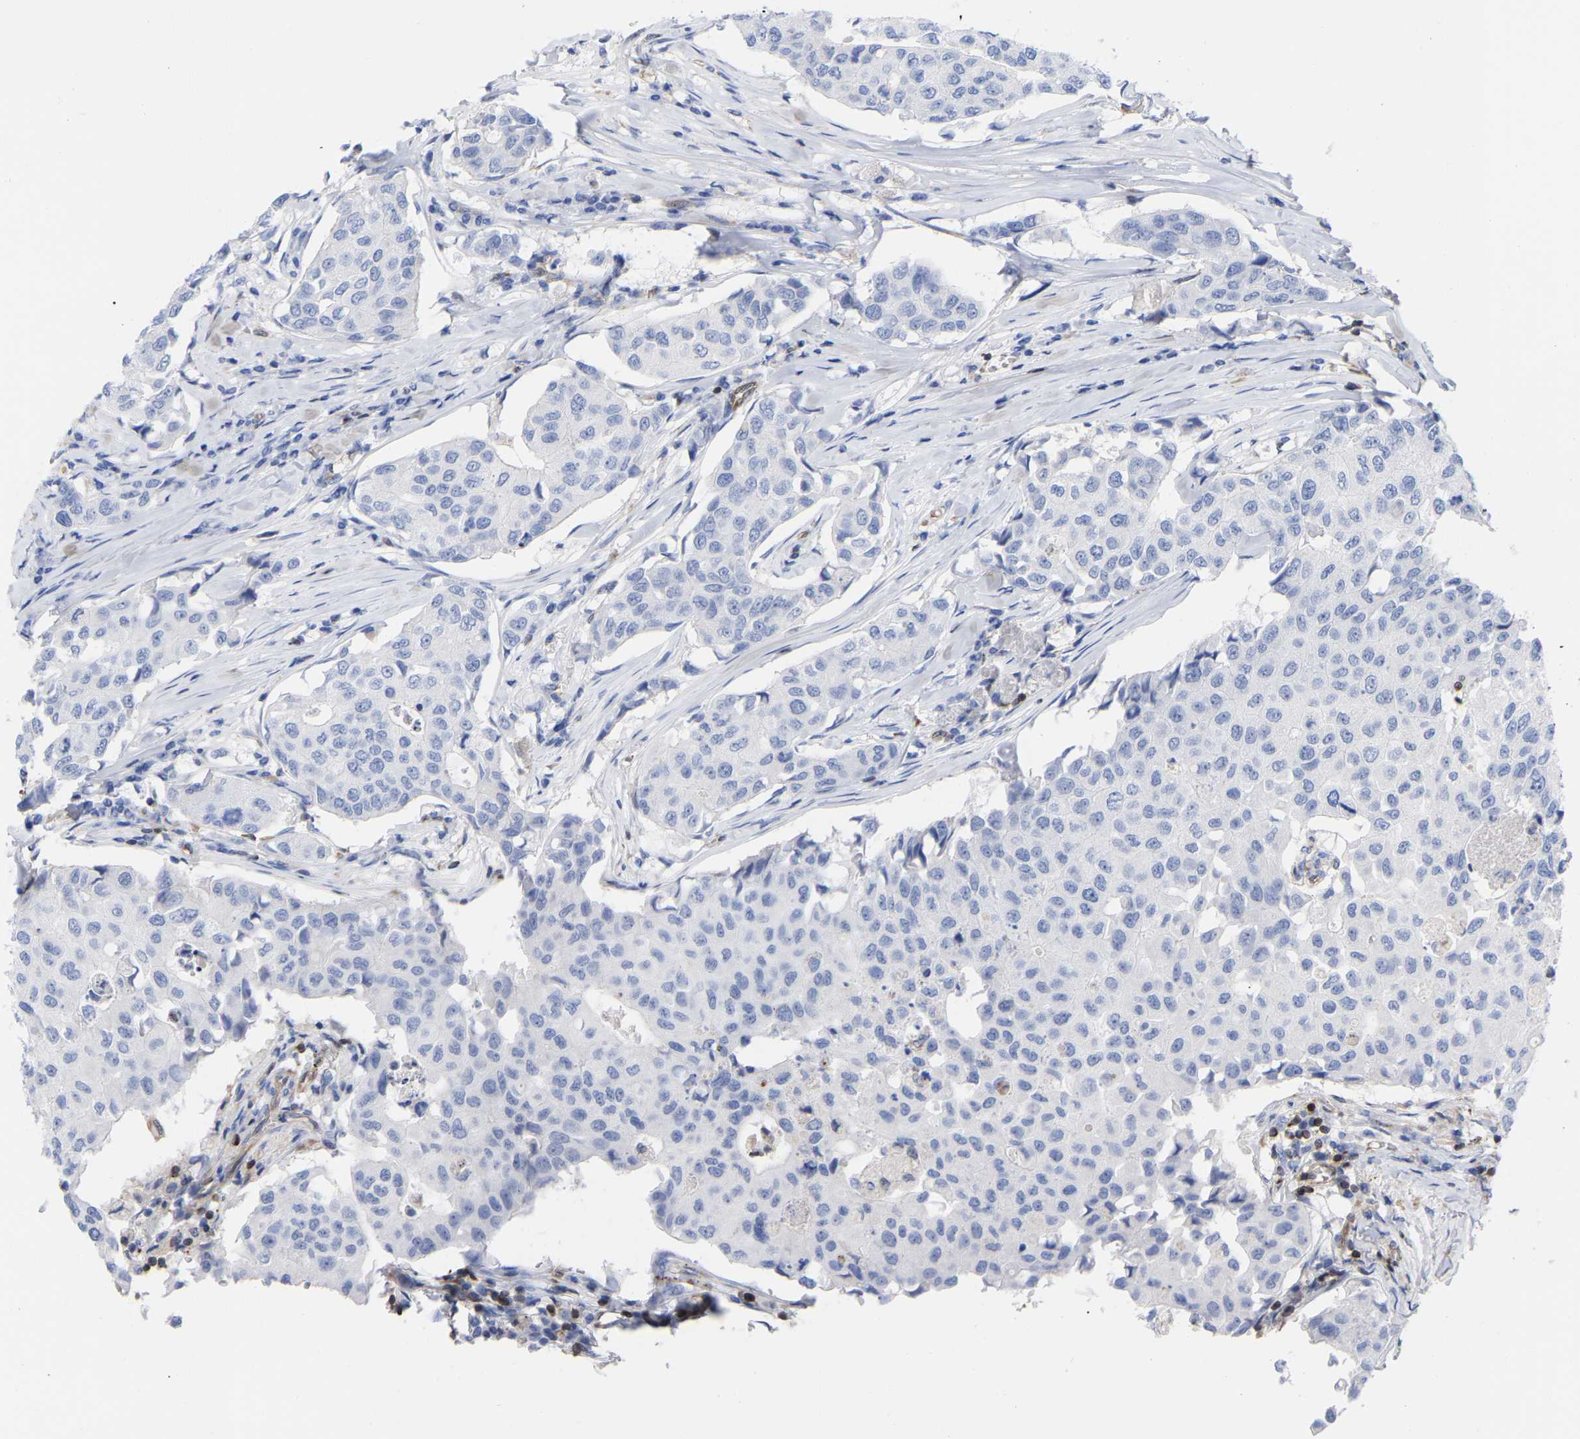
{"staining": {"intensity": "negative", "quantity": "none", "location": "none"}, "tissue": "breast cancer", "cell_type": "Tumor cells", "image_type": "cancer", "snomed": [{"axis": "morphology", "description": "Duct carcinoma"}, {"axis": "topography", "description": "Breast"}], "caption": "This micrograph is of breast cancer stained with IHC to label a protein in brown with the nuclei are counter-stained blue. There is no expression in tumor cells.", "gene": "GIMAP4", "patient": {"sex": "female", "age": 80}}